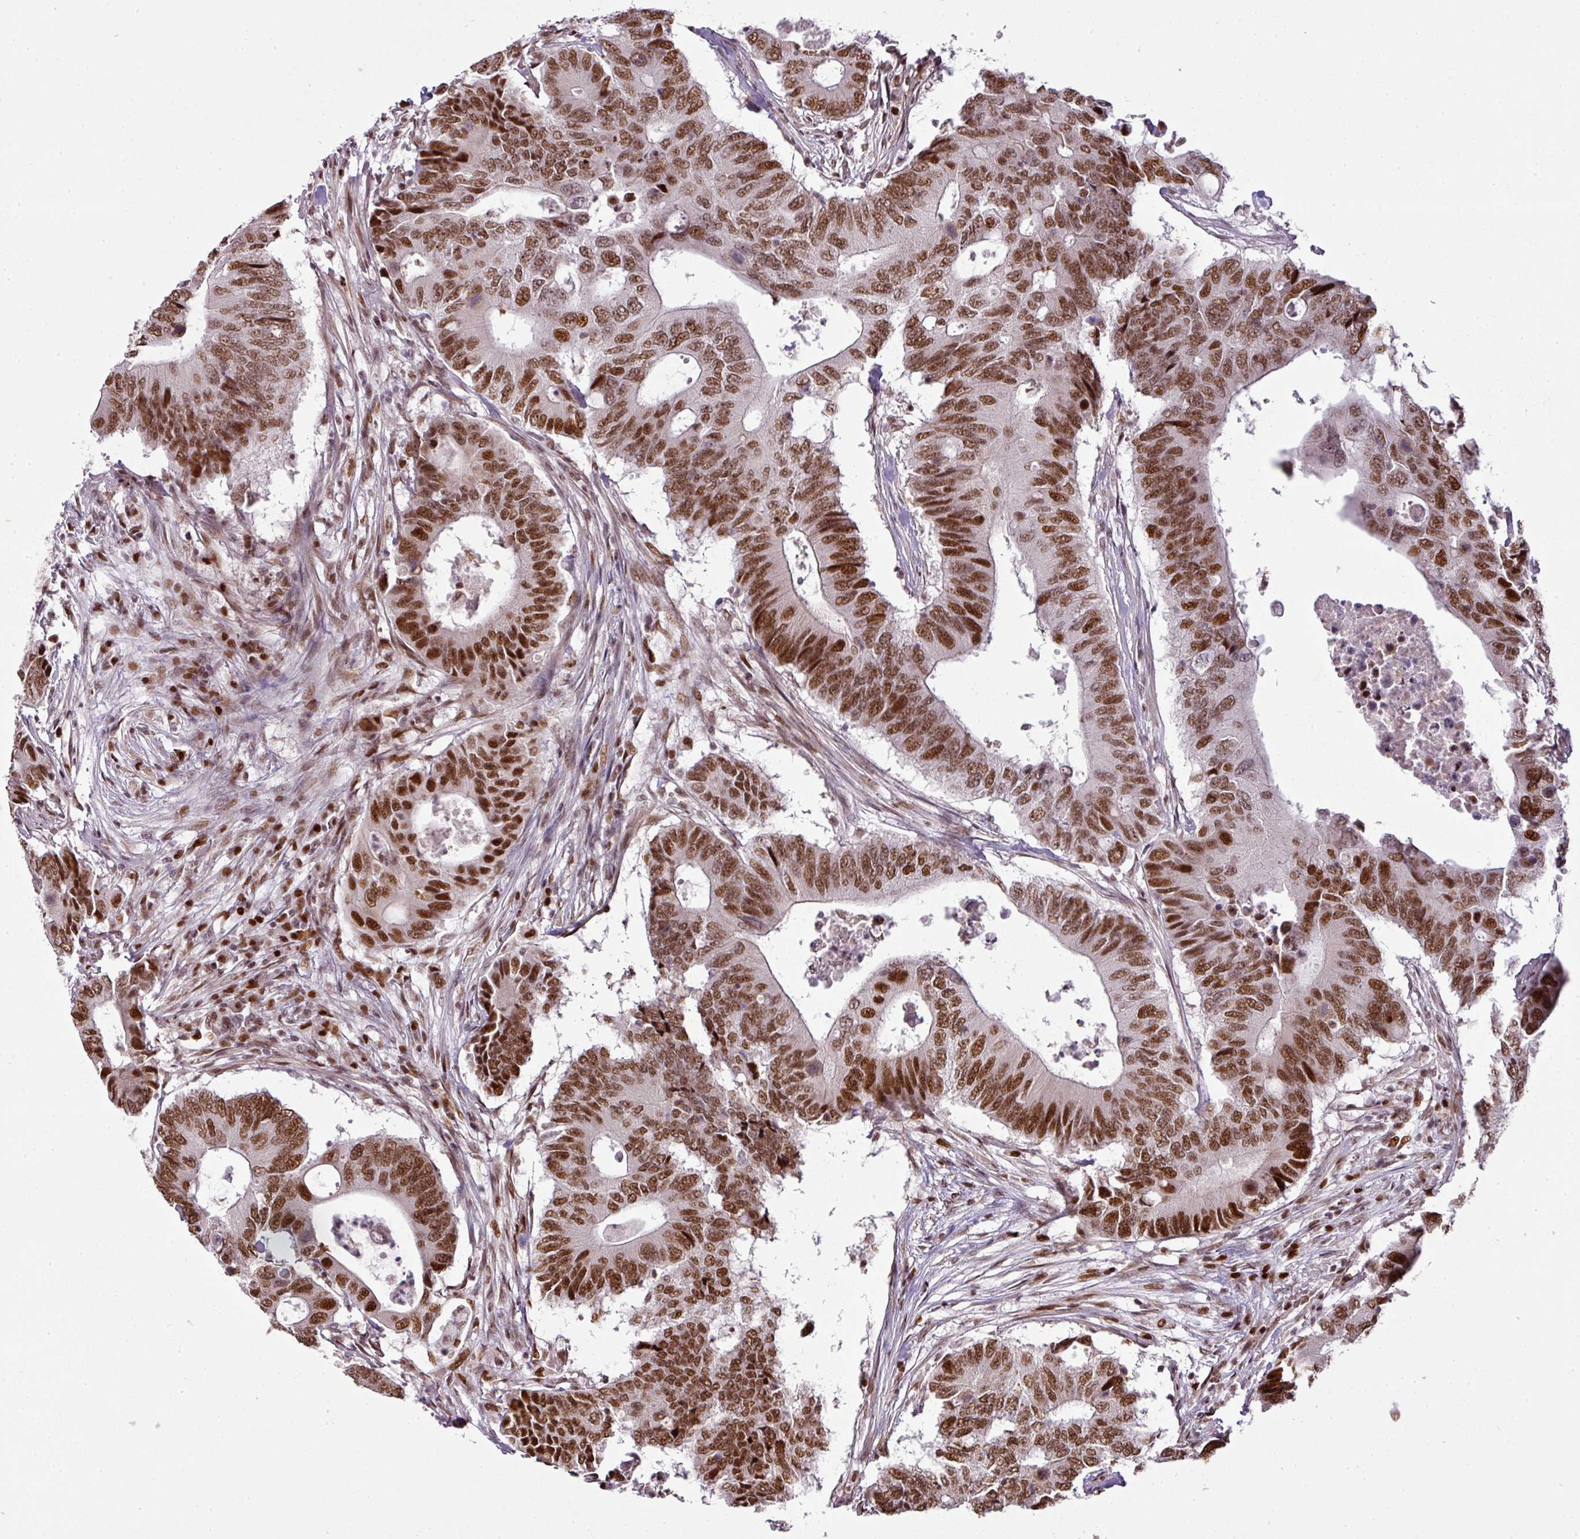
{"staining": {"intensity": "strong", "quantity": ">75%", "location": "nuclear"}, "tissue": "colorectal cancer", "cell_type": "Tumor cells", "image_type": "cancer", "snomed": [{"axis": "morphology", "description": "Adenocarcinoma, NOS"}, {"axis": "topography", "description": "Colon"}], "caption": "The immunohistochemical stain shows strong nuclear expression in tumor cells of colorectal cancer (adenocarcinoma) tissue. The staining was performed using DAB, with brown indicating positive protein expression. Nuclei are stained blue with hematoxylin.", "gene": "MYSM1", "patient": {"sex": "male", "age": 71}}